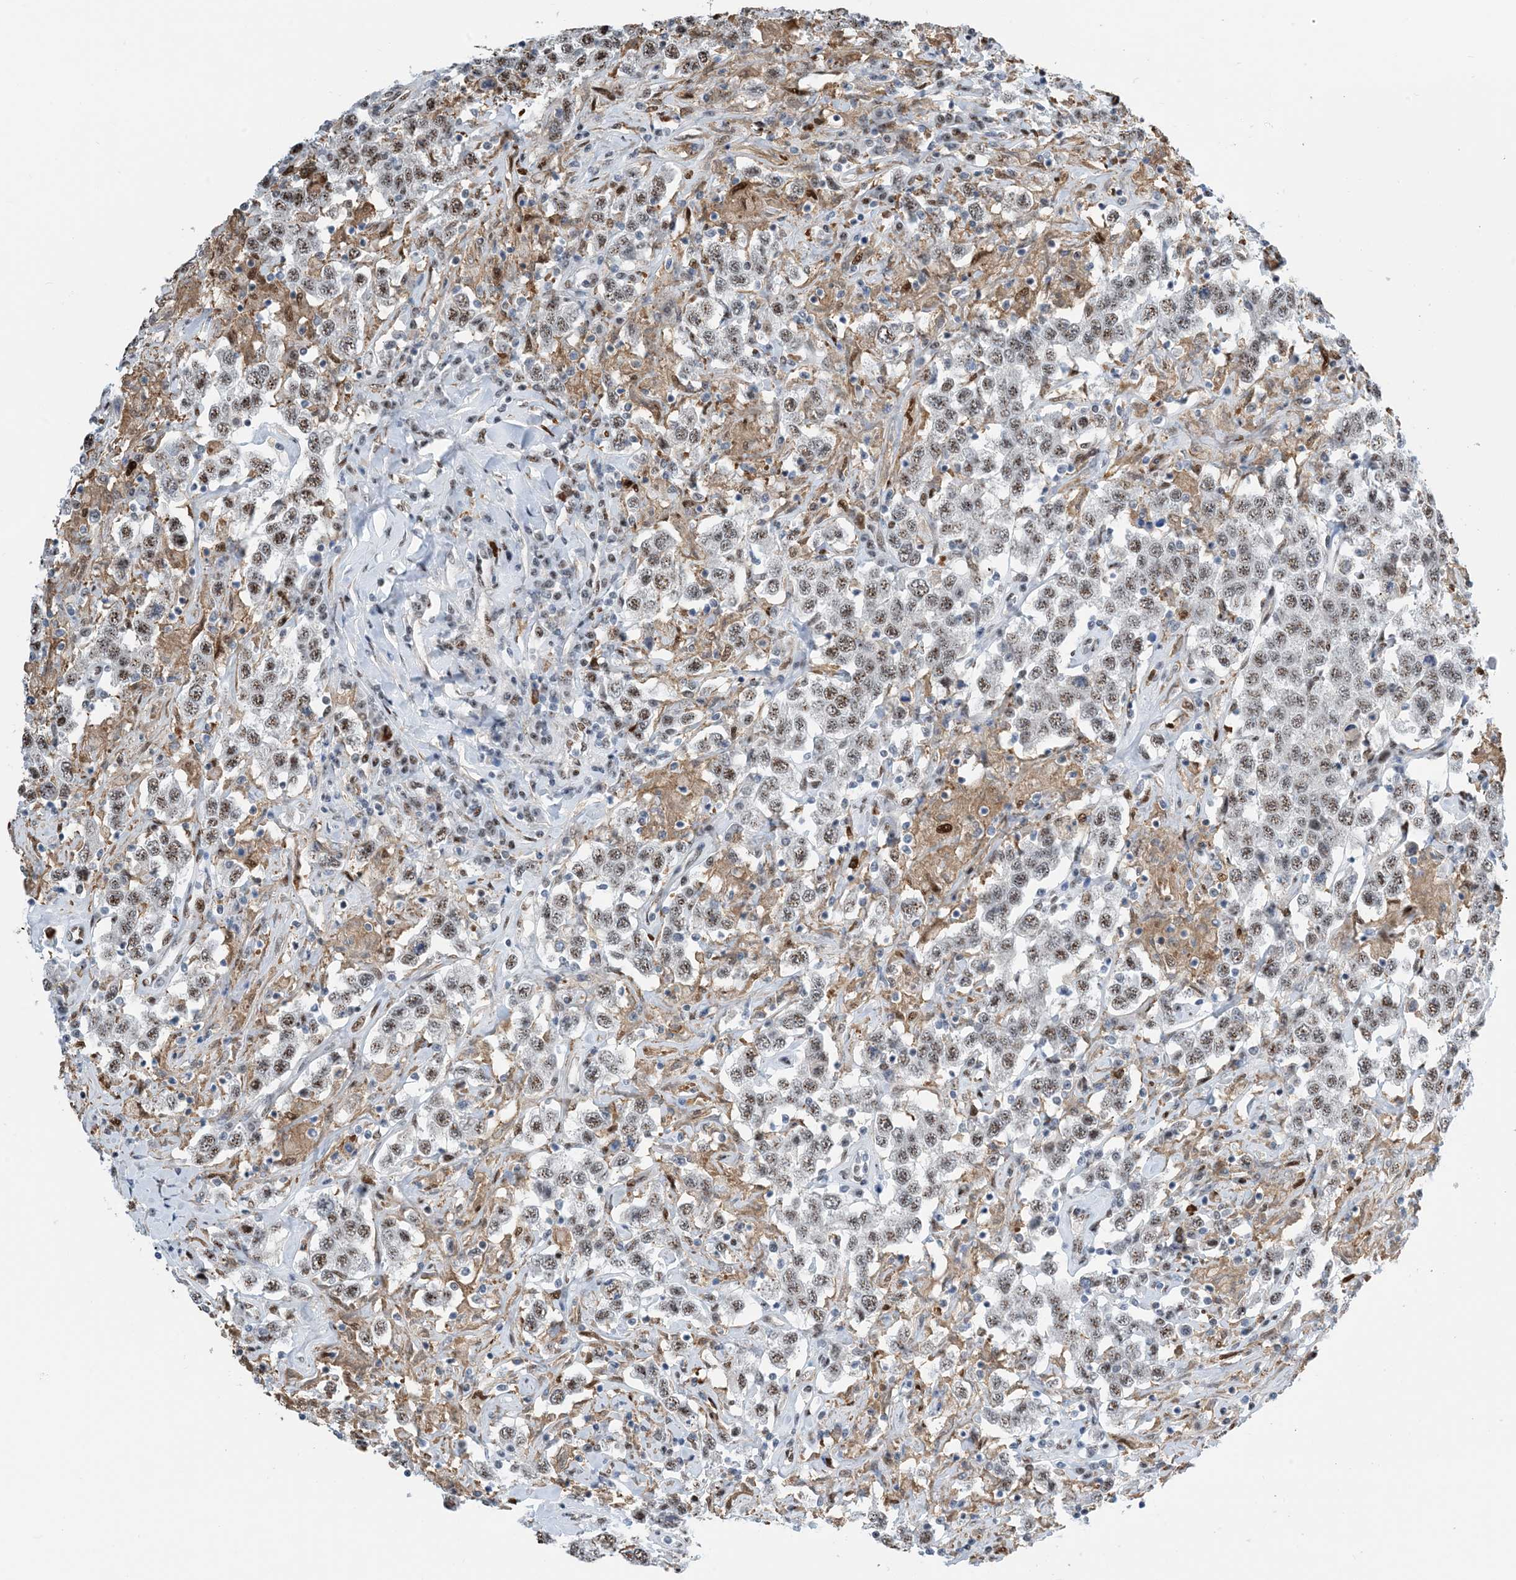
{"staining": {"intensity": "moderate", "quantity": "25%-75%", "location": "nuclear"}, "tissue": "testis cancer", "cell_type": "Tumor cells", "image_type": "cancer", "snomed": [{"axis": "morphology", "description": "Seminoma, NOS"}, {"axis": "topography", "description": "Testis"}], "caption": "This micrograph displays immunohistochemistry (IHC) staining of testis cancer, with medium moderate nuclear staining in approximately 25%-75% of tumor cells.", "gene": "HEMK1", "patient": {"sex": "male", "age": 41}}